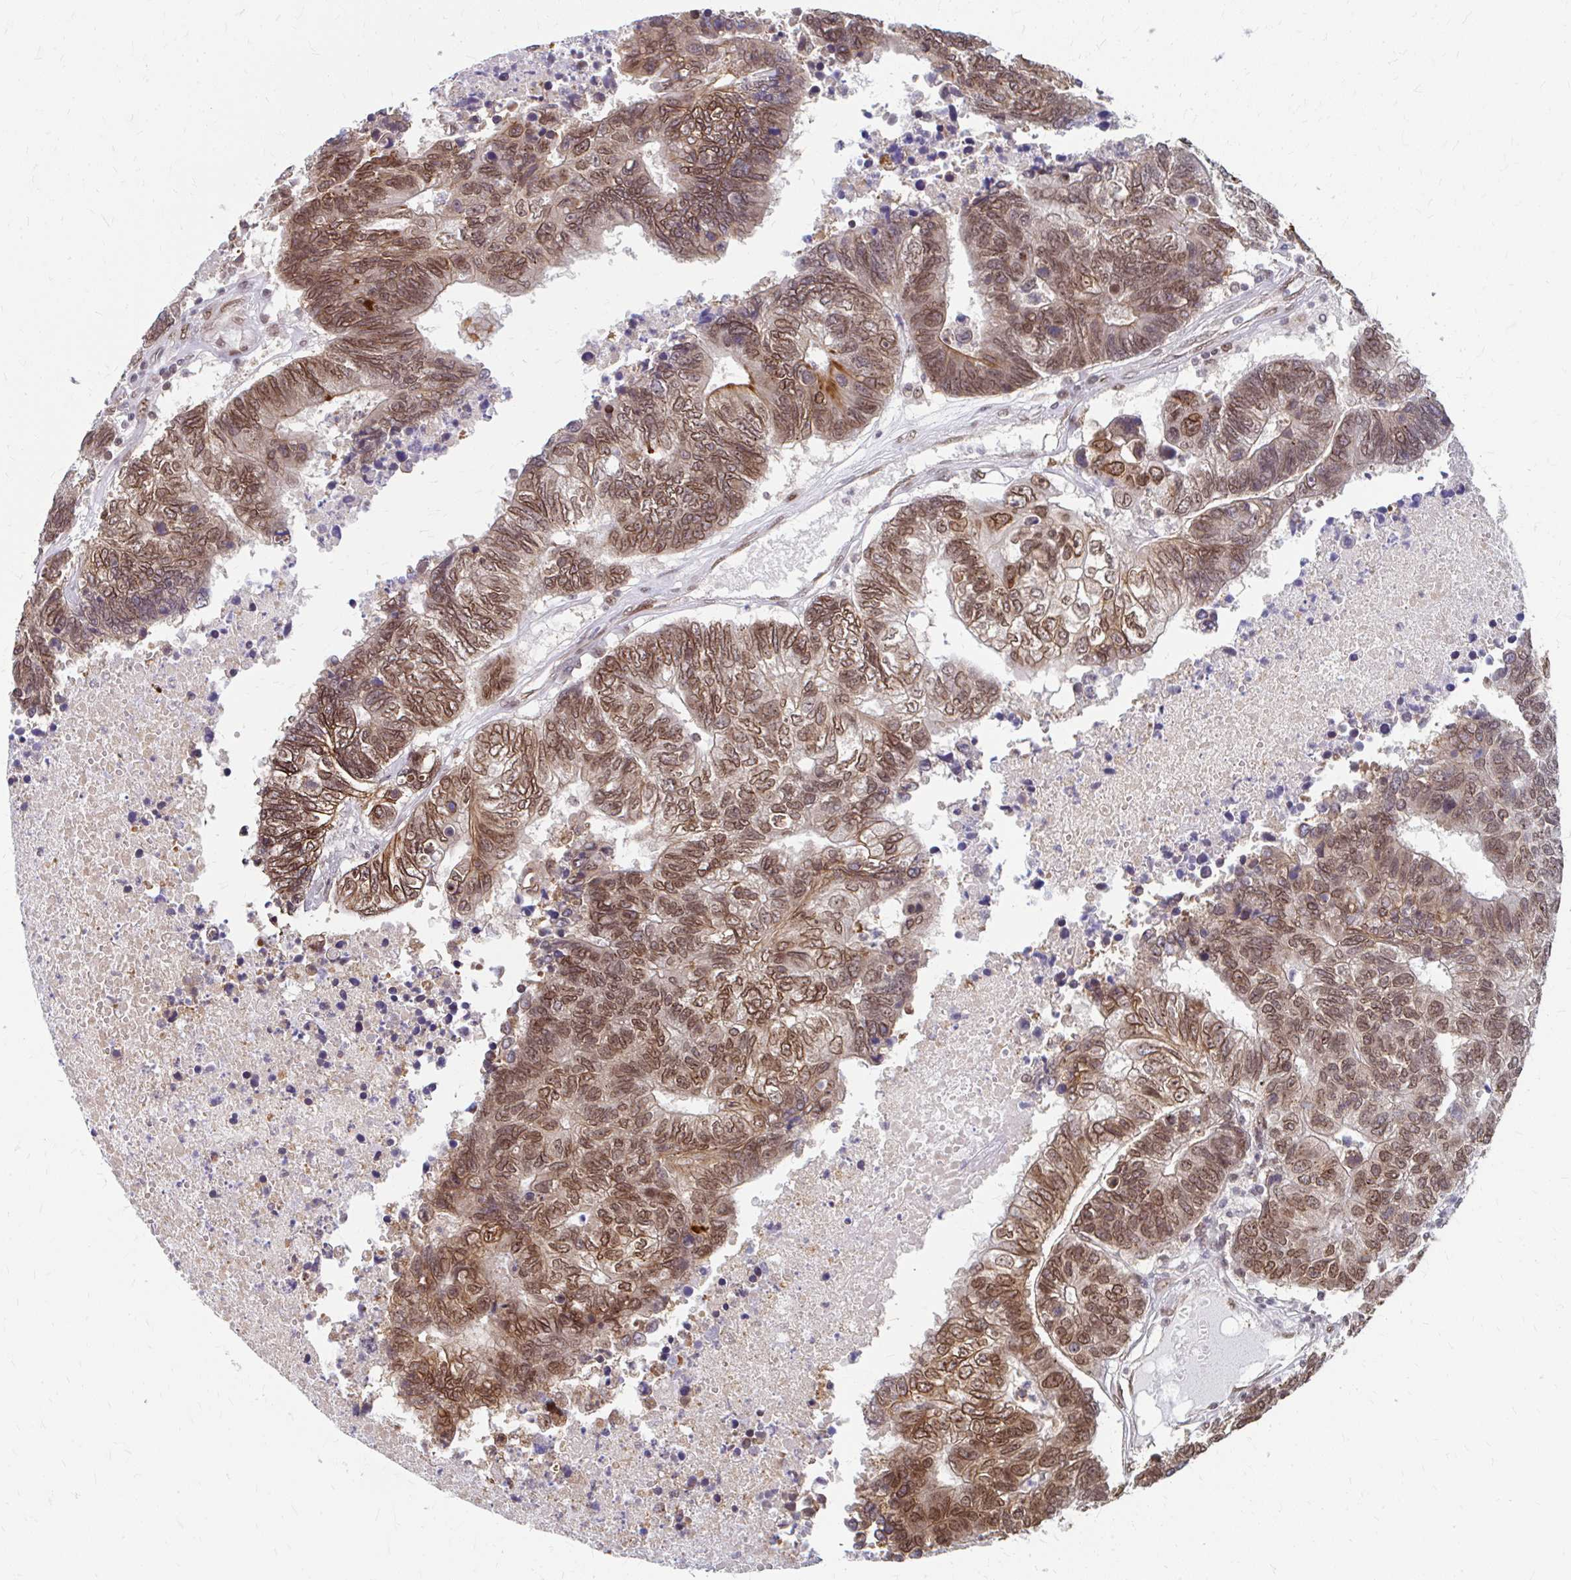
{"staining": {"intensity": "moderate", "quantity": ">75%", "location": "cytoplasmic/membranous,nuclear"}, "tissue": "colorectal cancer", "cell_type": "Tumor cells", "image_type": "cancer", "snomed": [{"axis": "morphology", "description": "Adenocarcinoma, NOS"}, {"axis": "topography", "description": "Colon"}], "caption": "About >75% of tumor cells in human colorectal adenocarcinoma show moderate cytoplasmic/membranous and nuclear protein staining as visualized by brown immunohistochemical staining.", "gene": "XPO1", "patient": {"sex": "female", "age": 48}}